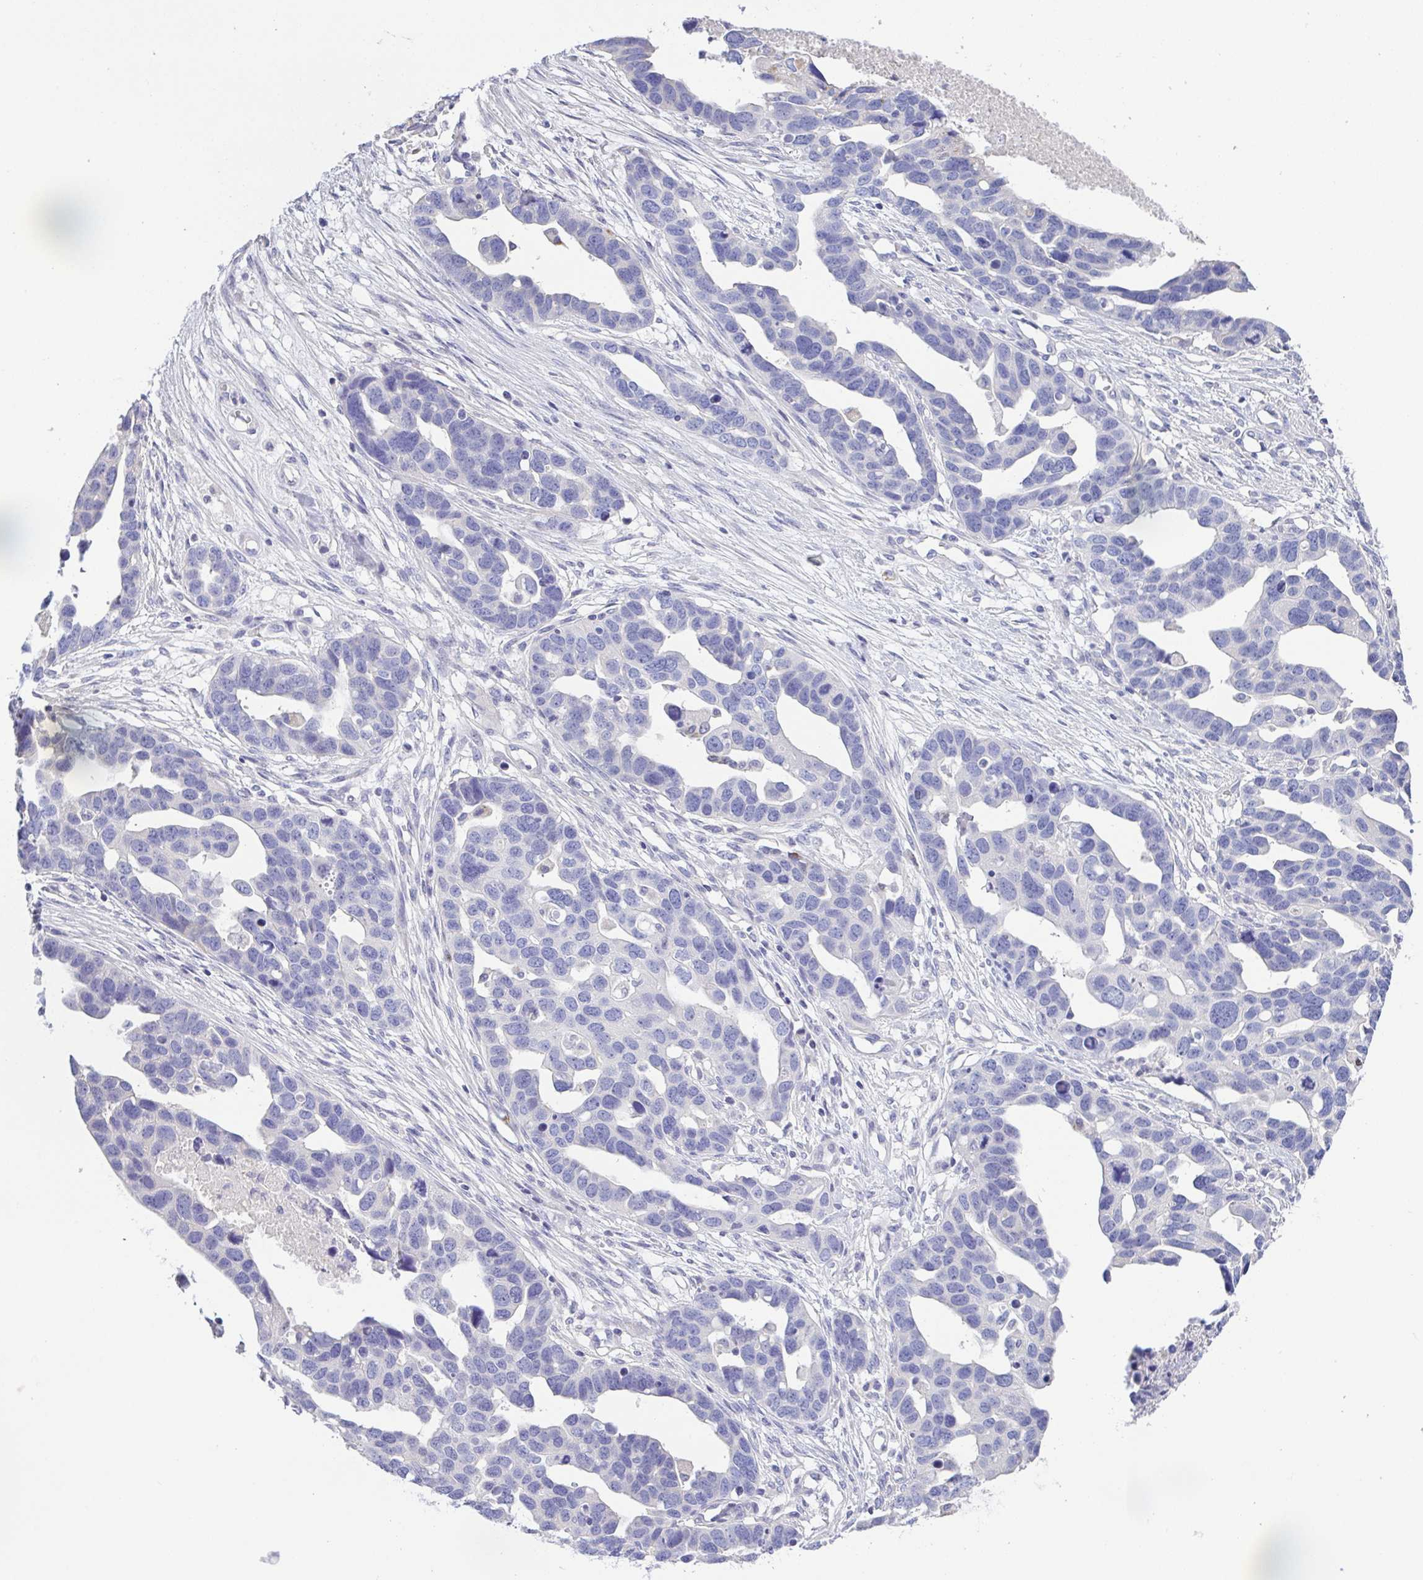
{"staining": {"intensity": "negative", "quantity": "none", "location": "none"}, "tissue": "ovarian cancer", "cell_type": "Tumor cells", "image_type": "cancer", "snomed": [{"axis": "morphology", "description": "Cystadenocarcinoma, serous, NOS"}, {"axis": "topography", "description": "Ovary"}], "caption": "Immunohistochemistry image of neoplastic tissue: human serous cystadenocarcinoma (ovarian) stained with DAB reveals no significant protein positivity in tumor cells.", "gene": "PKDREJ", "patient": {"sex": "female", "age": 54}}